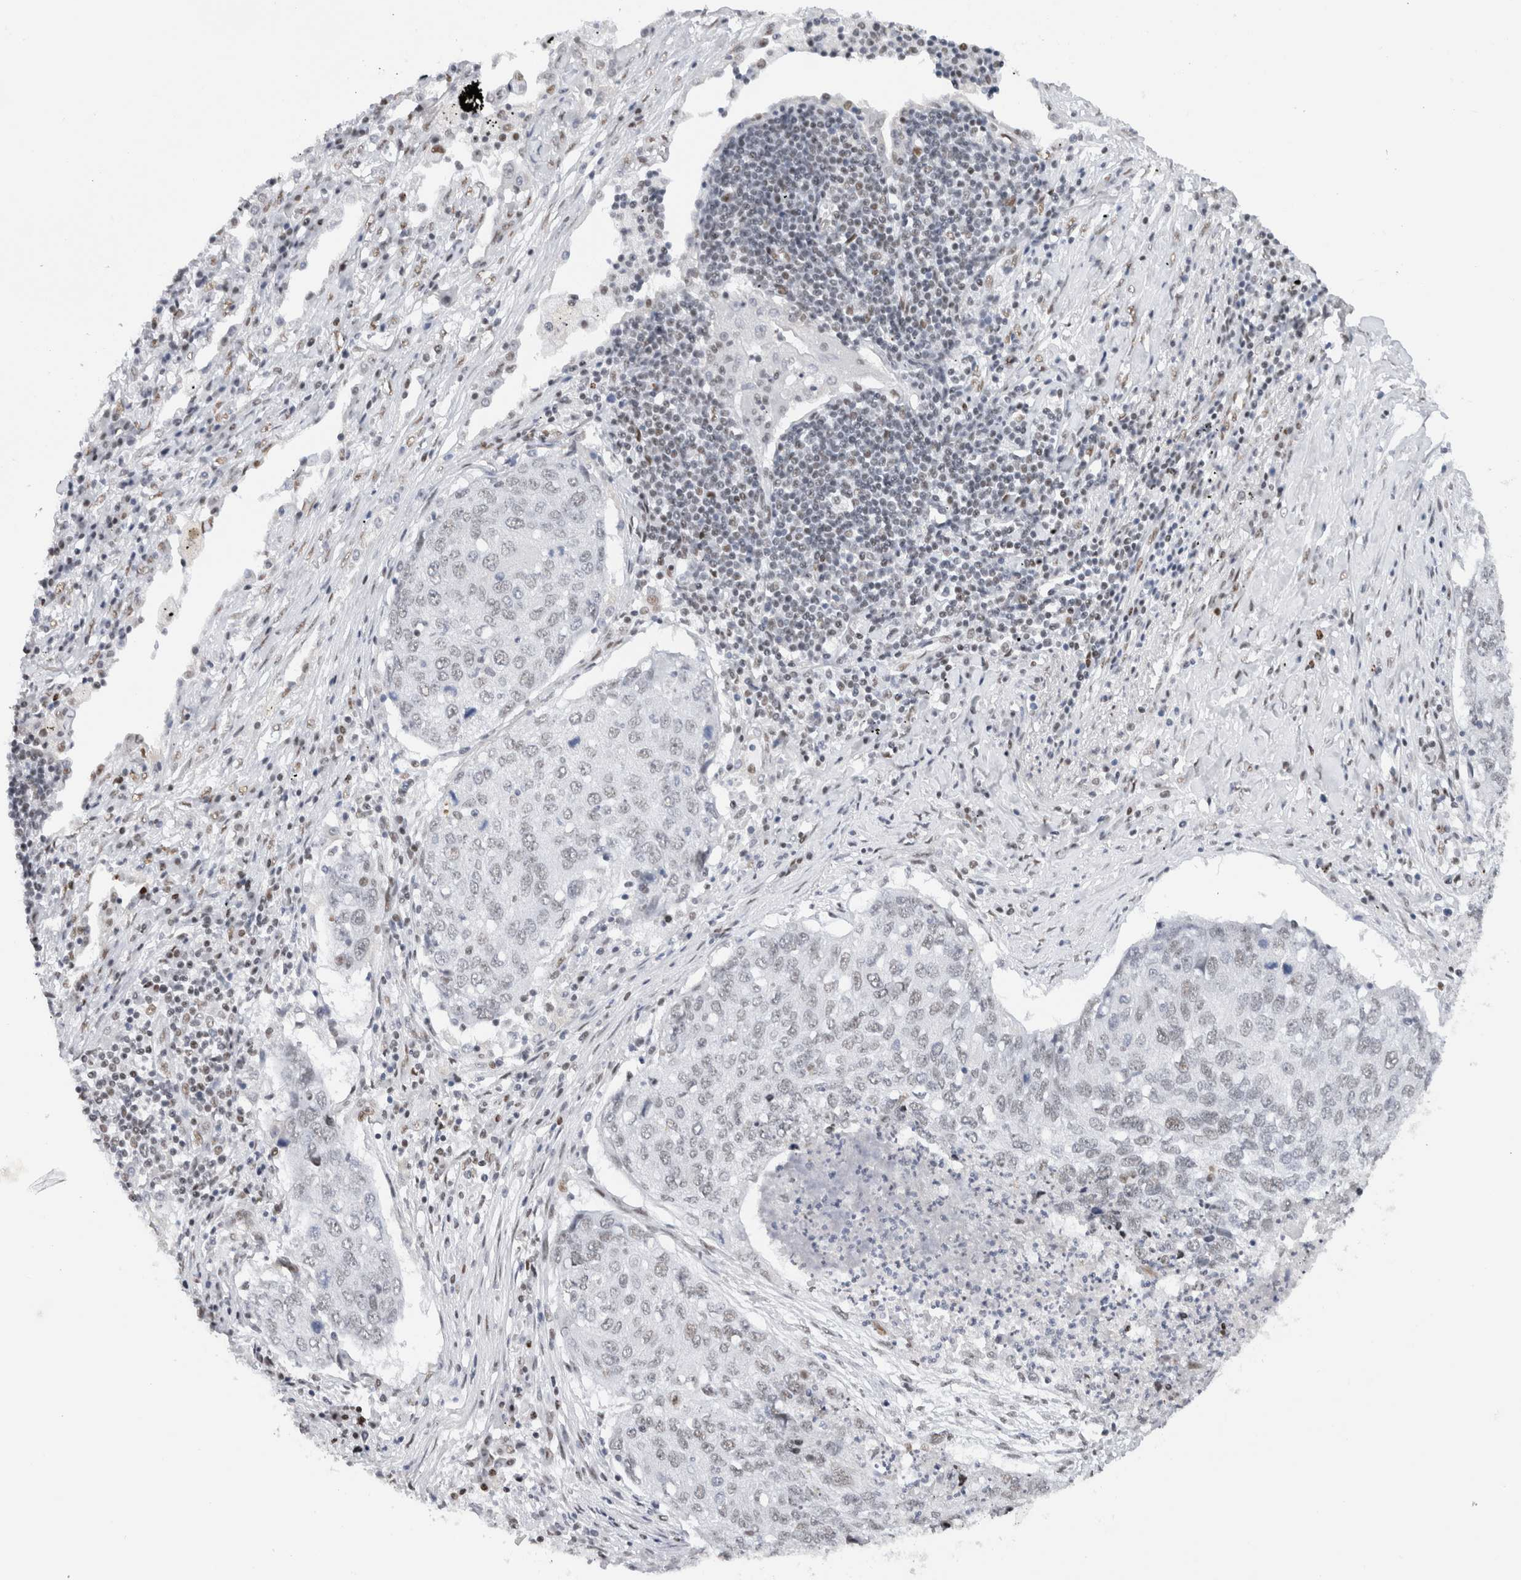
{"staining": {"intensity": "negative", "quantity": "none", "location": "none"}, "tissue": "lung cancer", "cell_type": "Tumor cells", "image_type": "cancer", "snomed": [{"axis": "morphology", "description": "Squamous cell carcinoma, NOS"}, {"axis": "topography", "description": "Lung"}], "caption": "This is a micrograph of immunohistochemistry staining of squamous cell carcinoma (lung), which shows no positivity in tumor cells.", "gene": "COPS7A", "patient": {"sex": "female", "age": 63}}